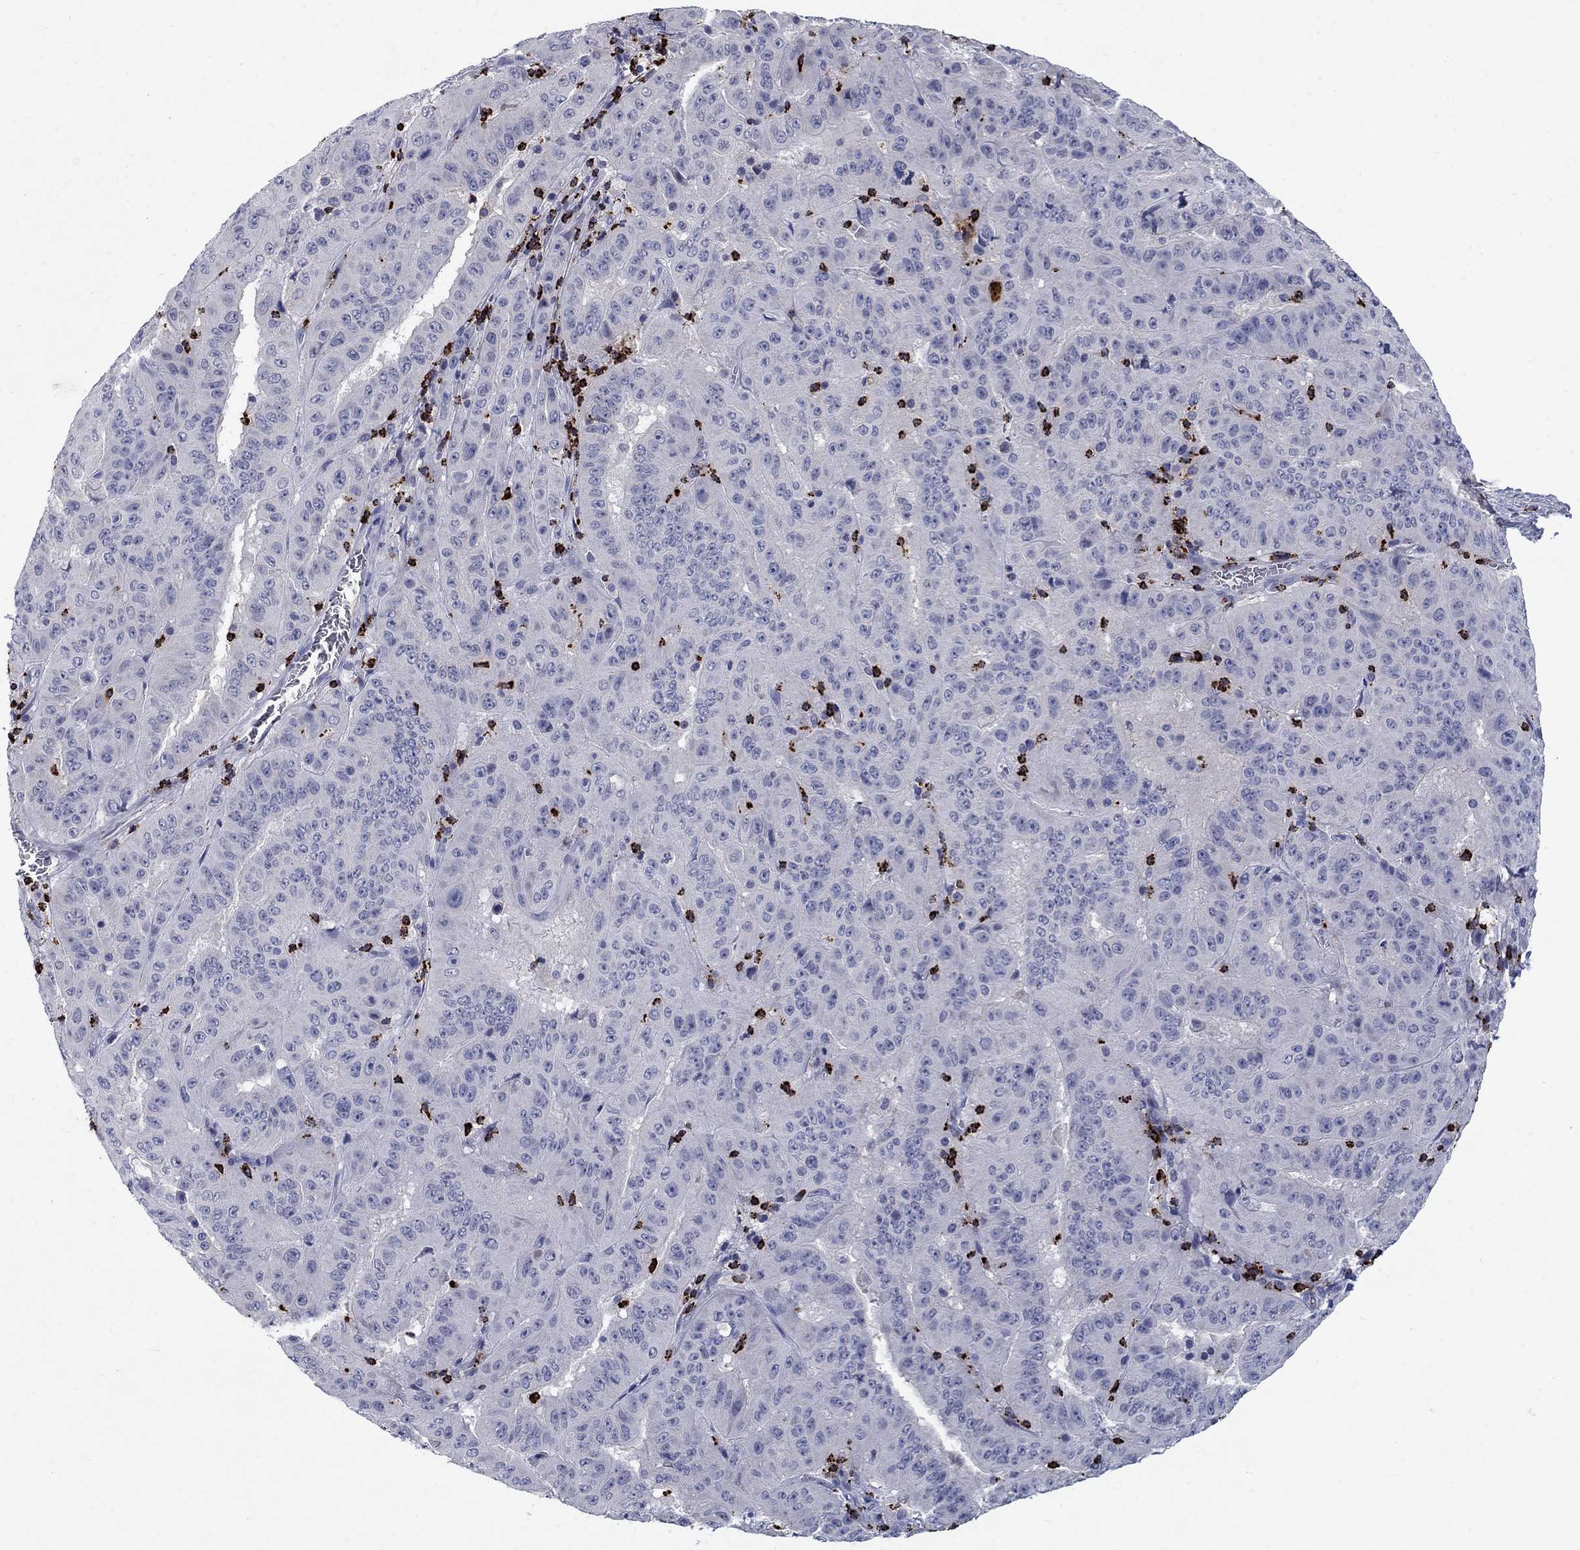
{"staining": {"intensity": "negative", "quantity": "none", "location": "none"}, "tissue": "pancreatic cancer", "cell_type": "Tumor cells", "image_type": "cancer", "snomed": [{"axis": "morphology", "description": "Adenocarcinoma, NOS"}, {"axis": "topography", "description": "Pancreas"}], "caption": "This photomicrograph is of adenocarcinoma (pancreatic) stained with immunohistochemistry (IHC) to label a protein in brown with the nuclei are counter-stained blue. There is no staining in tumor cells. The staining is performed using DAB (3,3'-diaminobenzidine) brown chromogen with nuclei counter-stained in using hematoxylin.", "gene": "GZMA", "patient": {"sex": "male", "age": 63}}